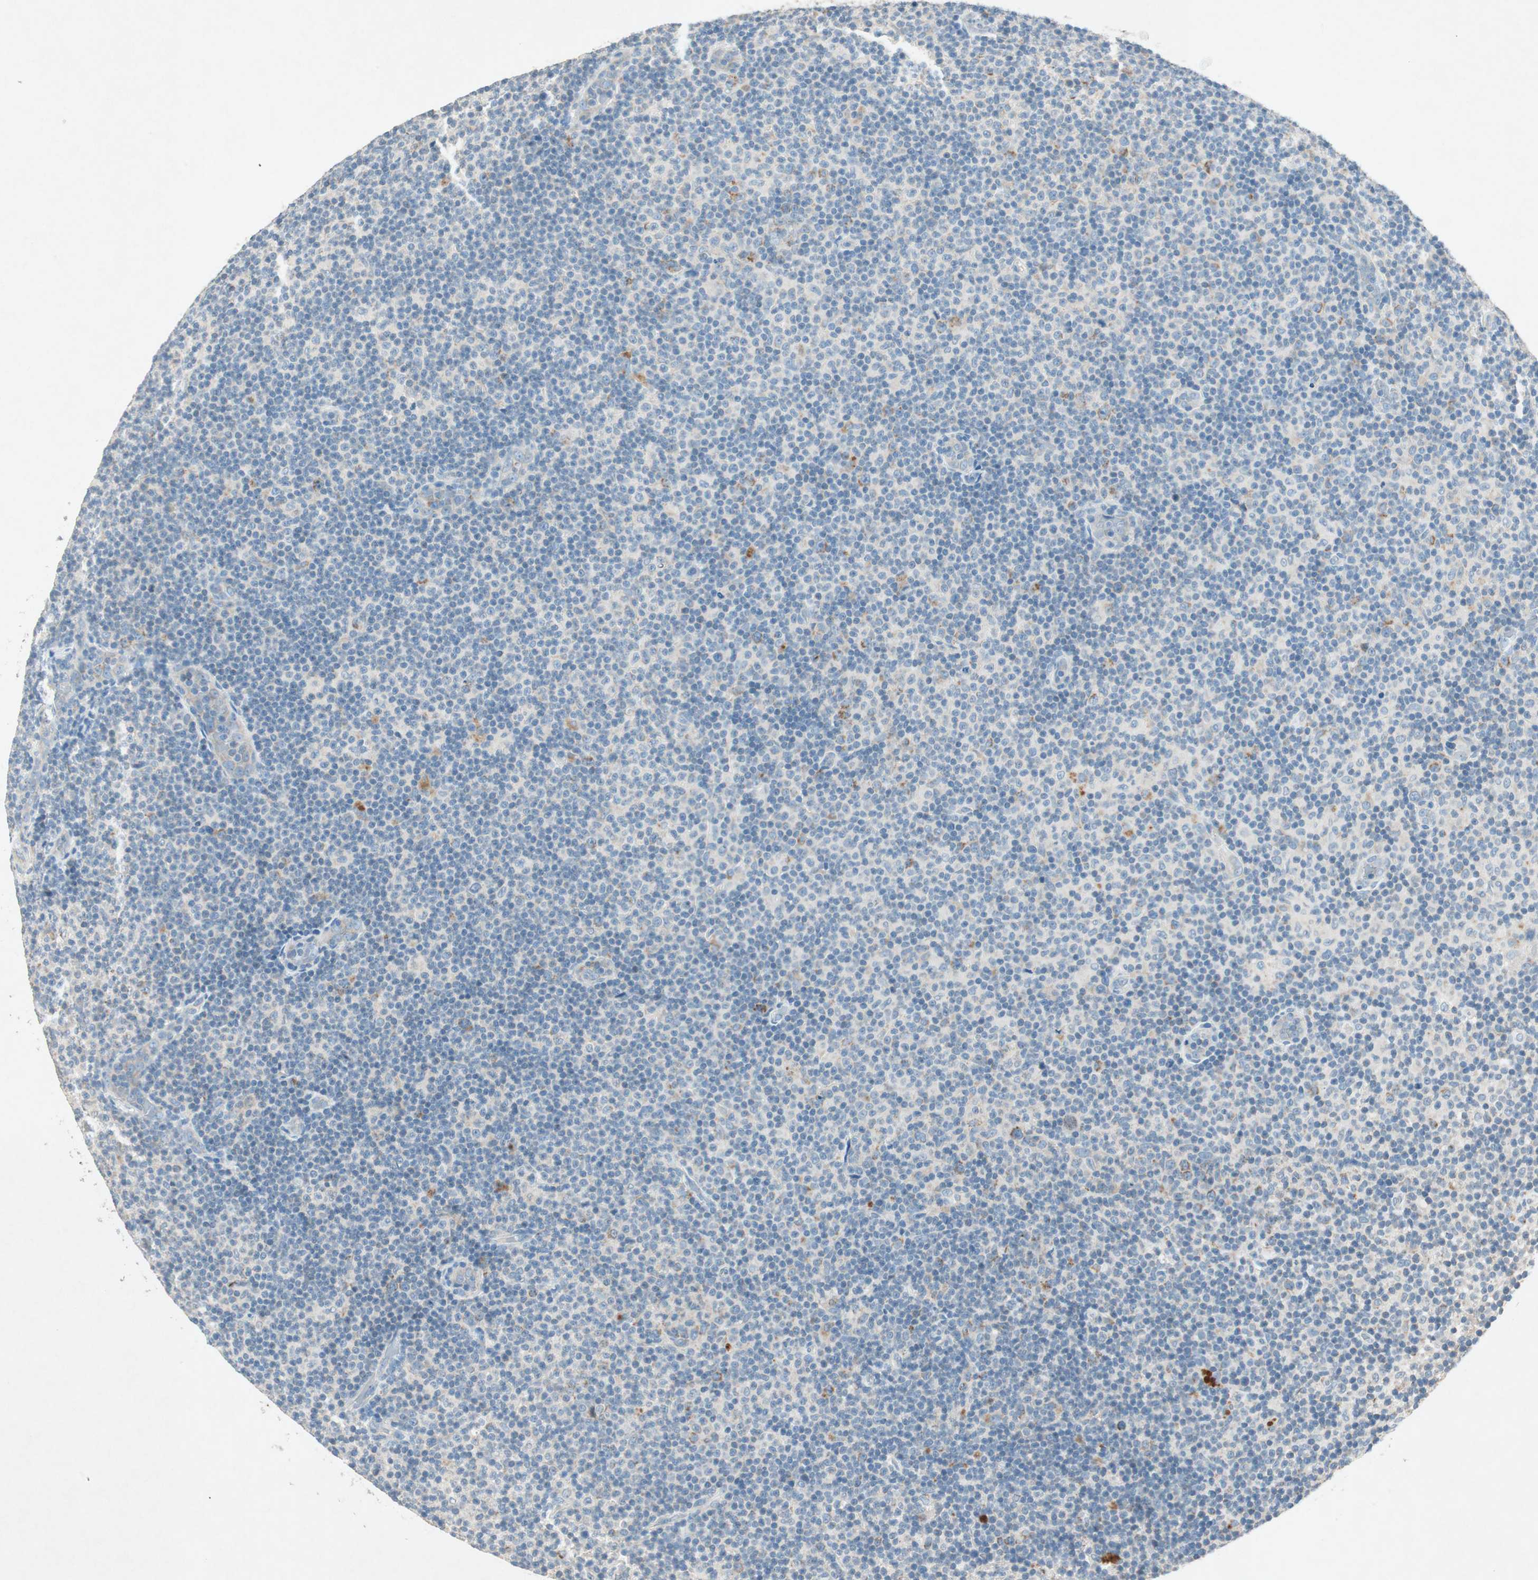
{"staining": {"intensity": "weak", "quantity": "<25%", "location": "cytoplasmic/membranous"}, "tissue": "lymphoma", "cell_type": "Tumor cells", "image_type": "cancer", "snomed": [{"axis": "morphology", "description": "Malignant lymphoma, non-Hodgkin's type, Low grade"}, {"axis": "topography", "description": "Lymph node"}], "caption": "Immunohistochemistry histopathology image of low-grade malignant lymphoma, non-Hodgkin's type stained for a protein (brown), which exhibits no expression in tumor cells. The staining was performed using DAB (3,3'-diaminobenzidine) to visualize the protein expression in brown, while the nuclei were stained in blue with hematoxylin (Magnification: 20x).", "gene": "NKAIN1", "patient": {"sex": "male", "age": 83}}